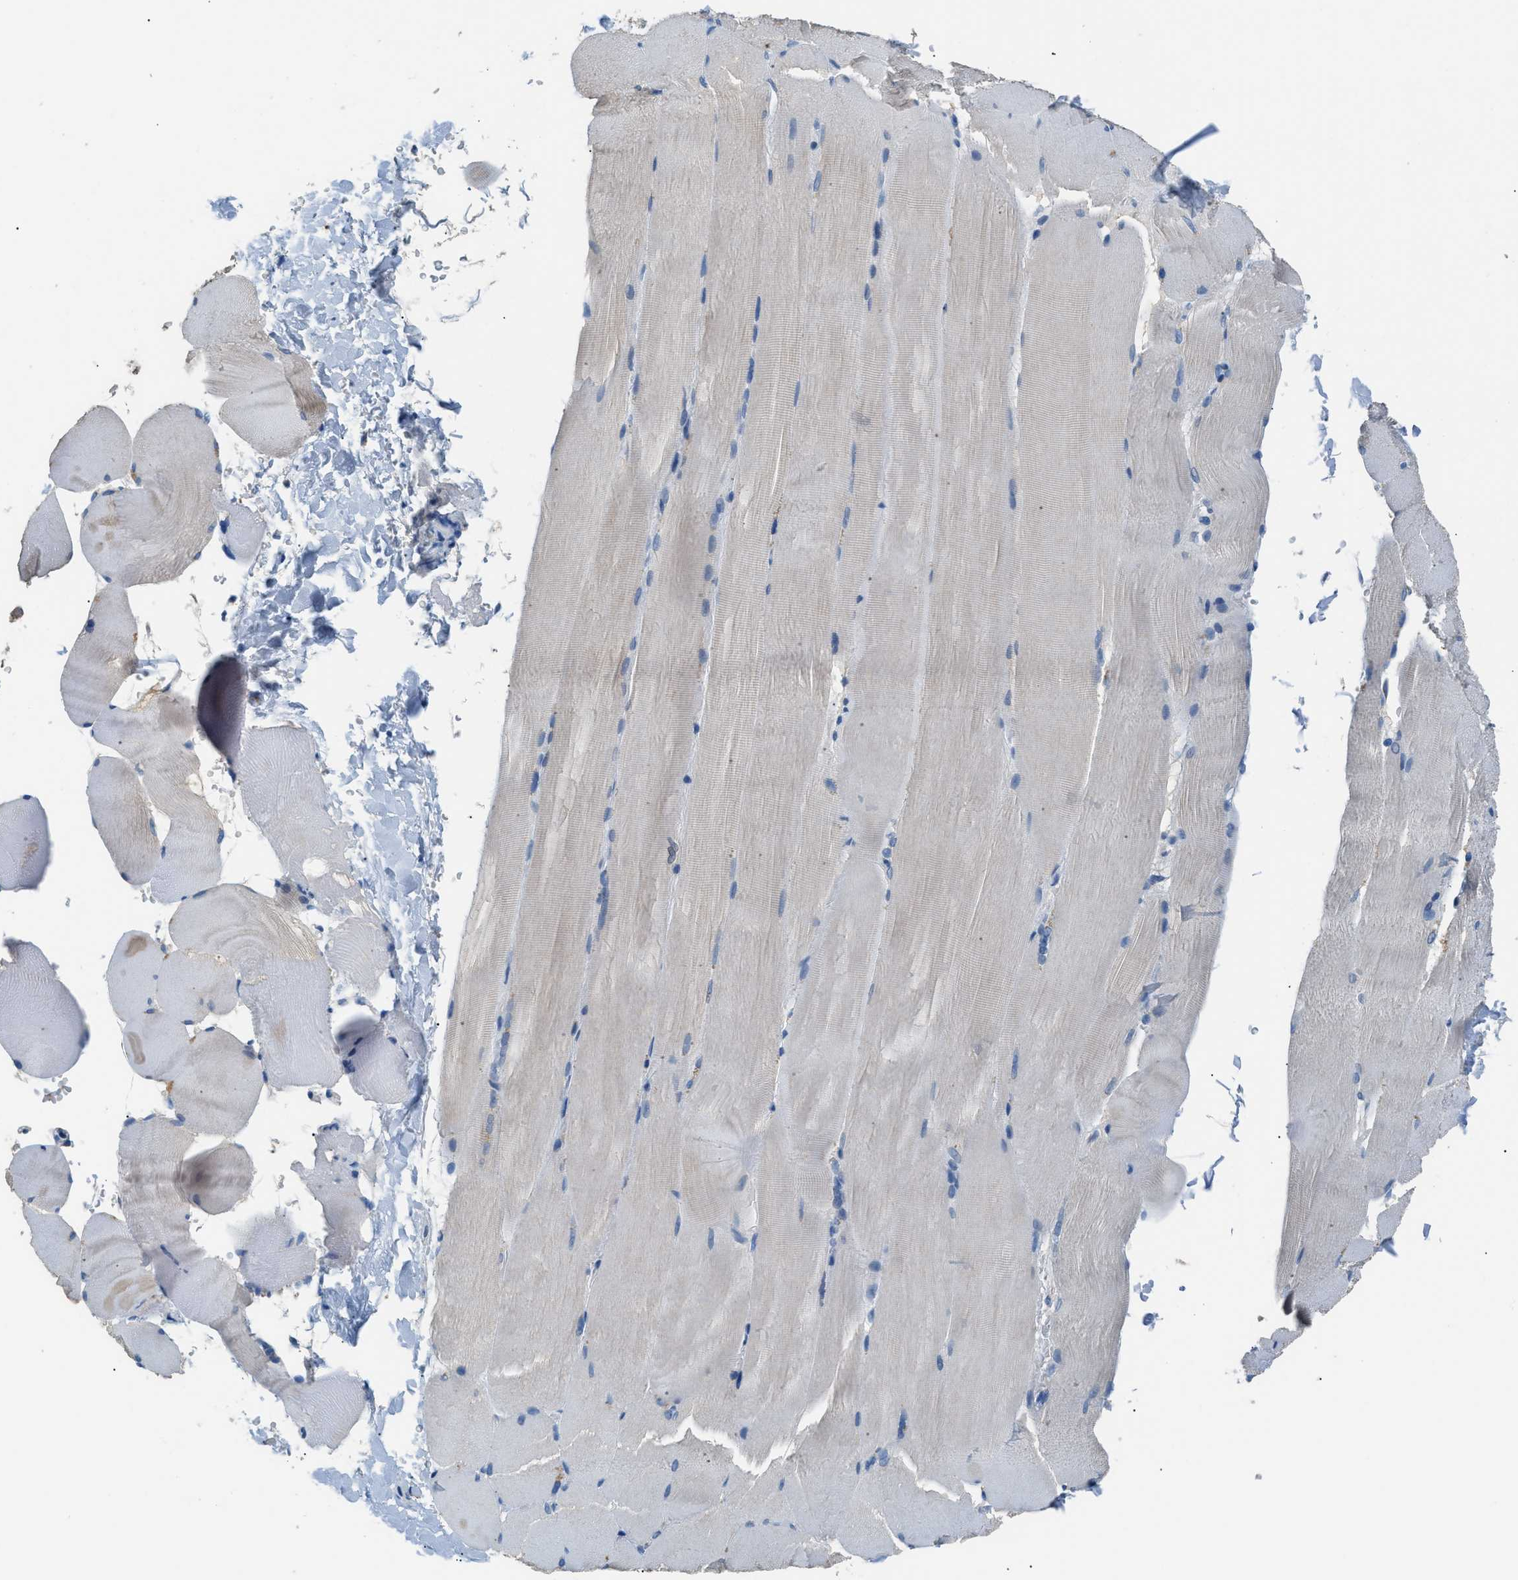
{"staining": {"intensity": "negative", "quantity": "none", "location": "none"}, "tissue": "skeletal muscle", "cell_type": "Myocytes", "image_type": "normal", "snomed": [{"axis": "morphology", "description": "Normal tissue, NOS"}, {"axis": "topography", "description": "Skin"}, {"axis": "topography", "description": "Skeletal muscle"}], "caption": "IHC micrograph of unremarkable skeletal muscle: skeletal muscle stained with DAB shows no significant protein expression in myocytes. Nuclei are stained in blue.", "gene": "GOLM1", "patient": {"sex": "male", "age": 83}}